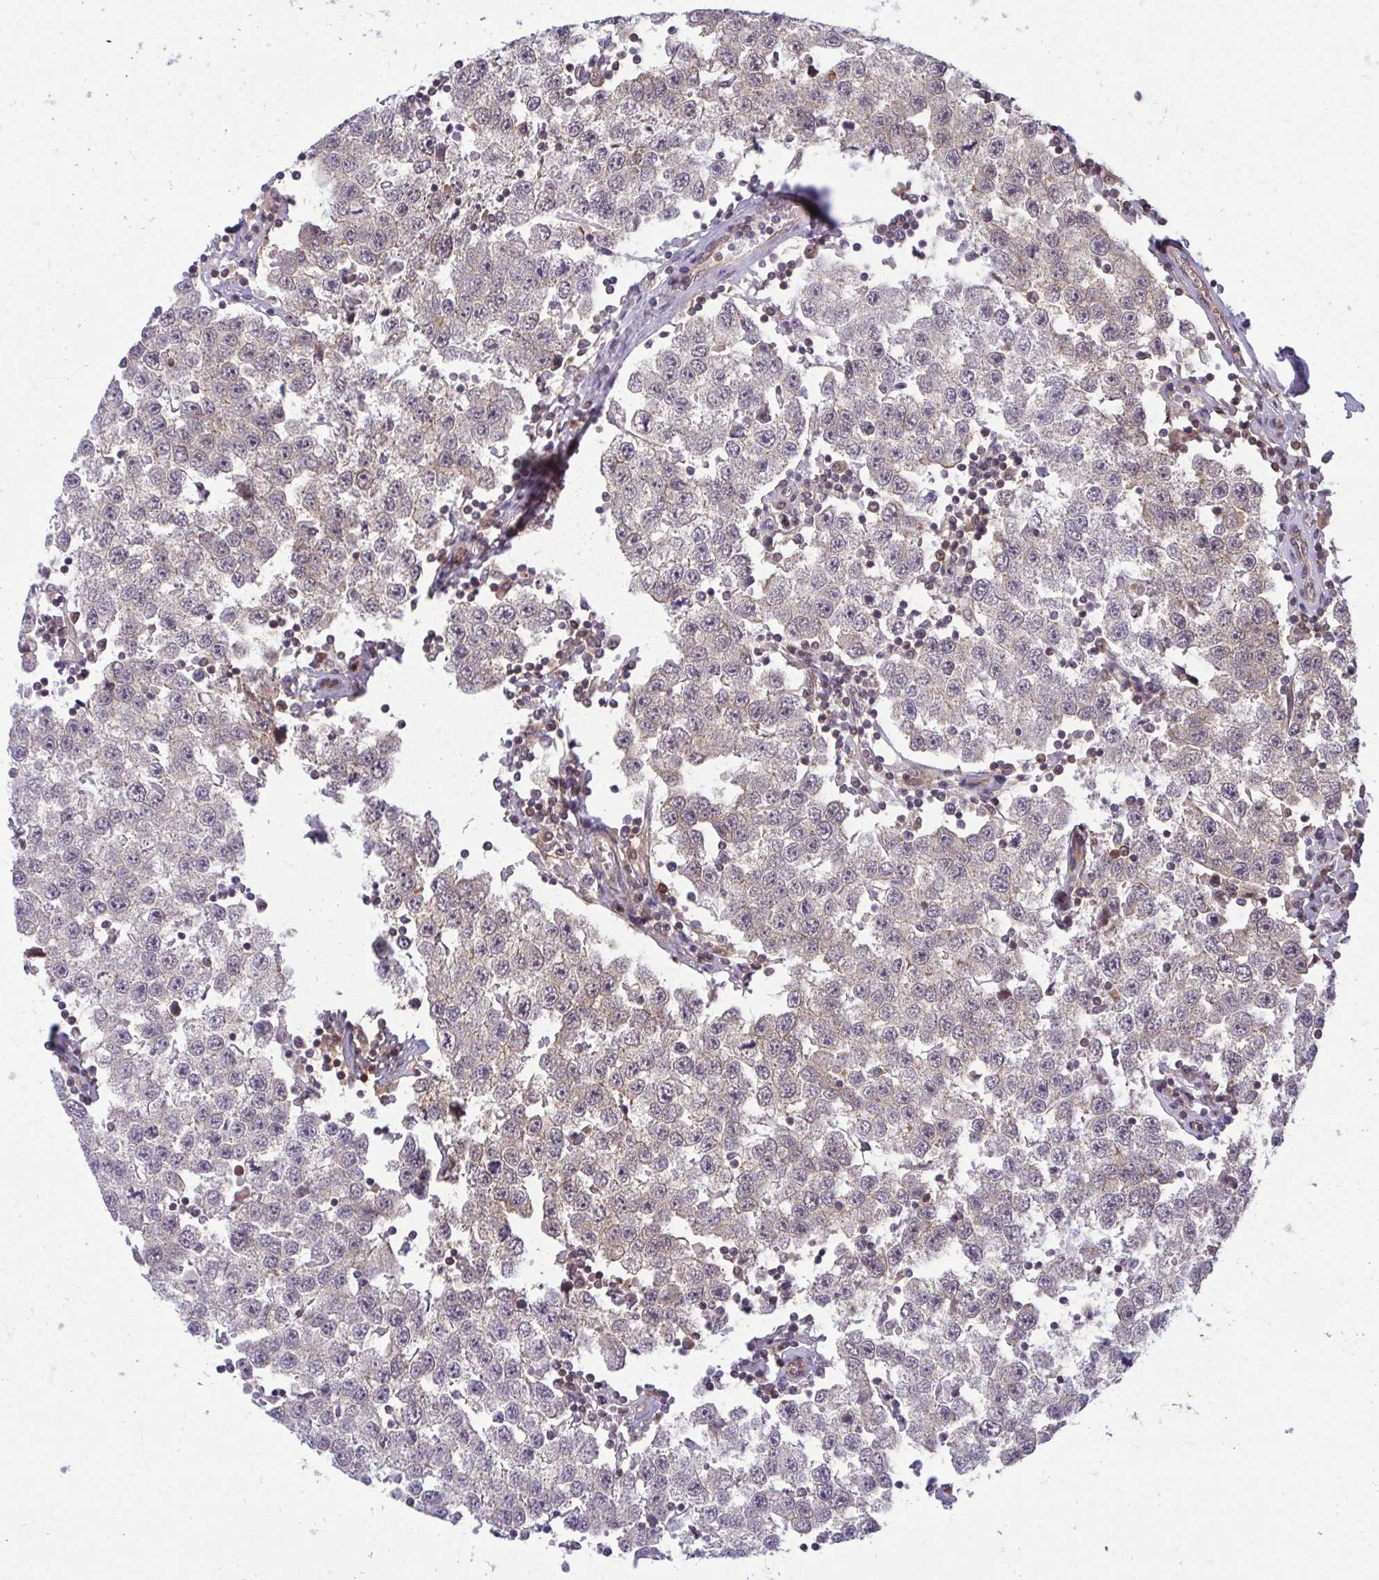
{"staining": {"intensity": "negative", "quantity": "none", "location": "none"}, "tissue": "testis cancer", "cell_type": "Tumor cells", "image_type": "cancer", "snomed": [{"axis": "morphology", "description": "Seminoma, NOS"}, {"axis": "topography", "description": "Testis"}], "caption": "The immunohistochemistry (IHC) photomicrograph has no significant positivity in tumor cells of testis cancer tissue.", "gene": "HDHD2", "patient": {"sex": "male", "age": 34}}